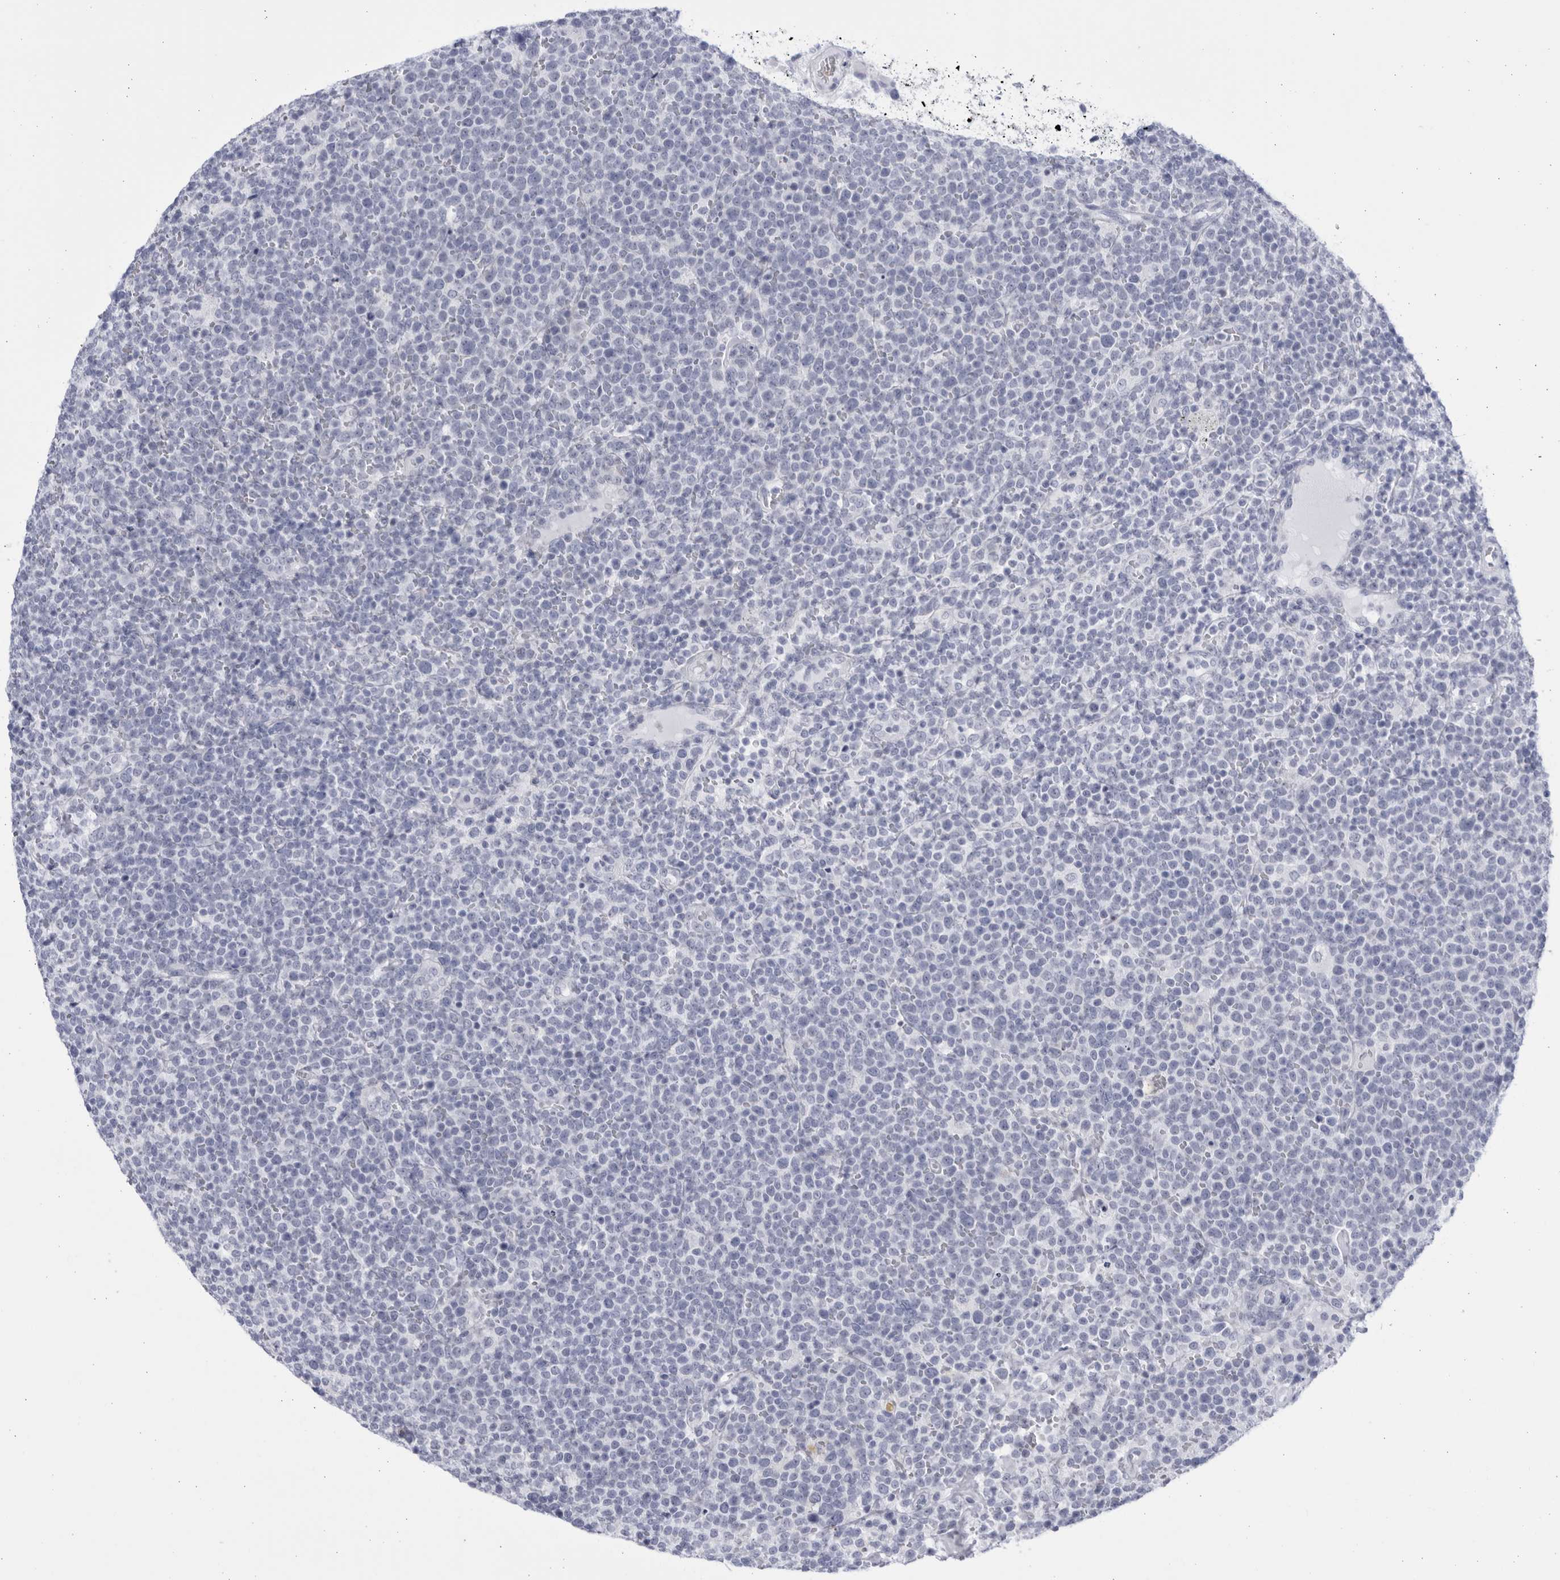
{"staining": {"intensity": "negative", "quantity": "none", "location": "none"}, "tissue": "lymphoma", "cell_type": "Tumor cells", "image_type": "cancer", "snomed": [{"axis": "morphology", "description": "Malignant lymphoma, non-Hodgkin's type, High grade"}, {"axis": "topography", "description": "Lymph node"}], "caption": "A photomicrograph of human malignant lymphoma, non-Hodgkin's type (high-grade) is negative for staining in tumor cells.", "gene": "CCDC181", "patient": {"sex": "male", "age": 61}}